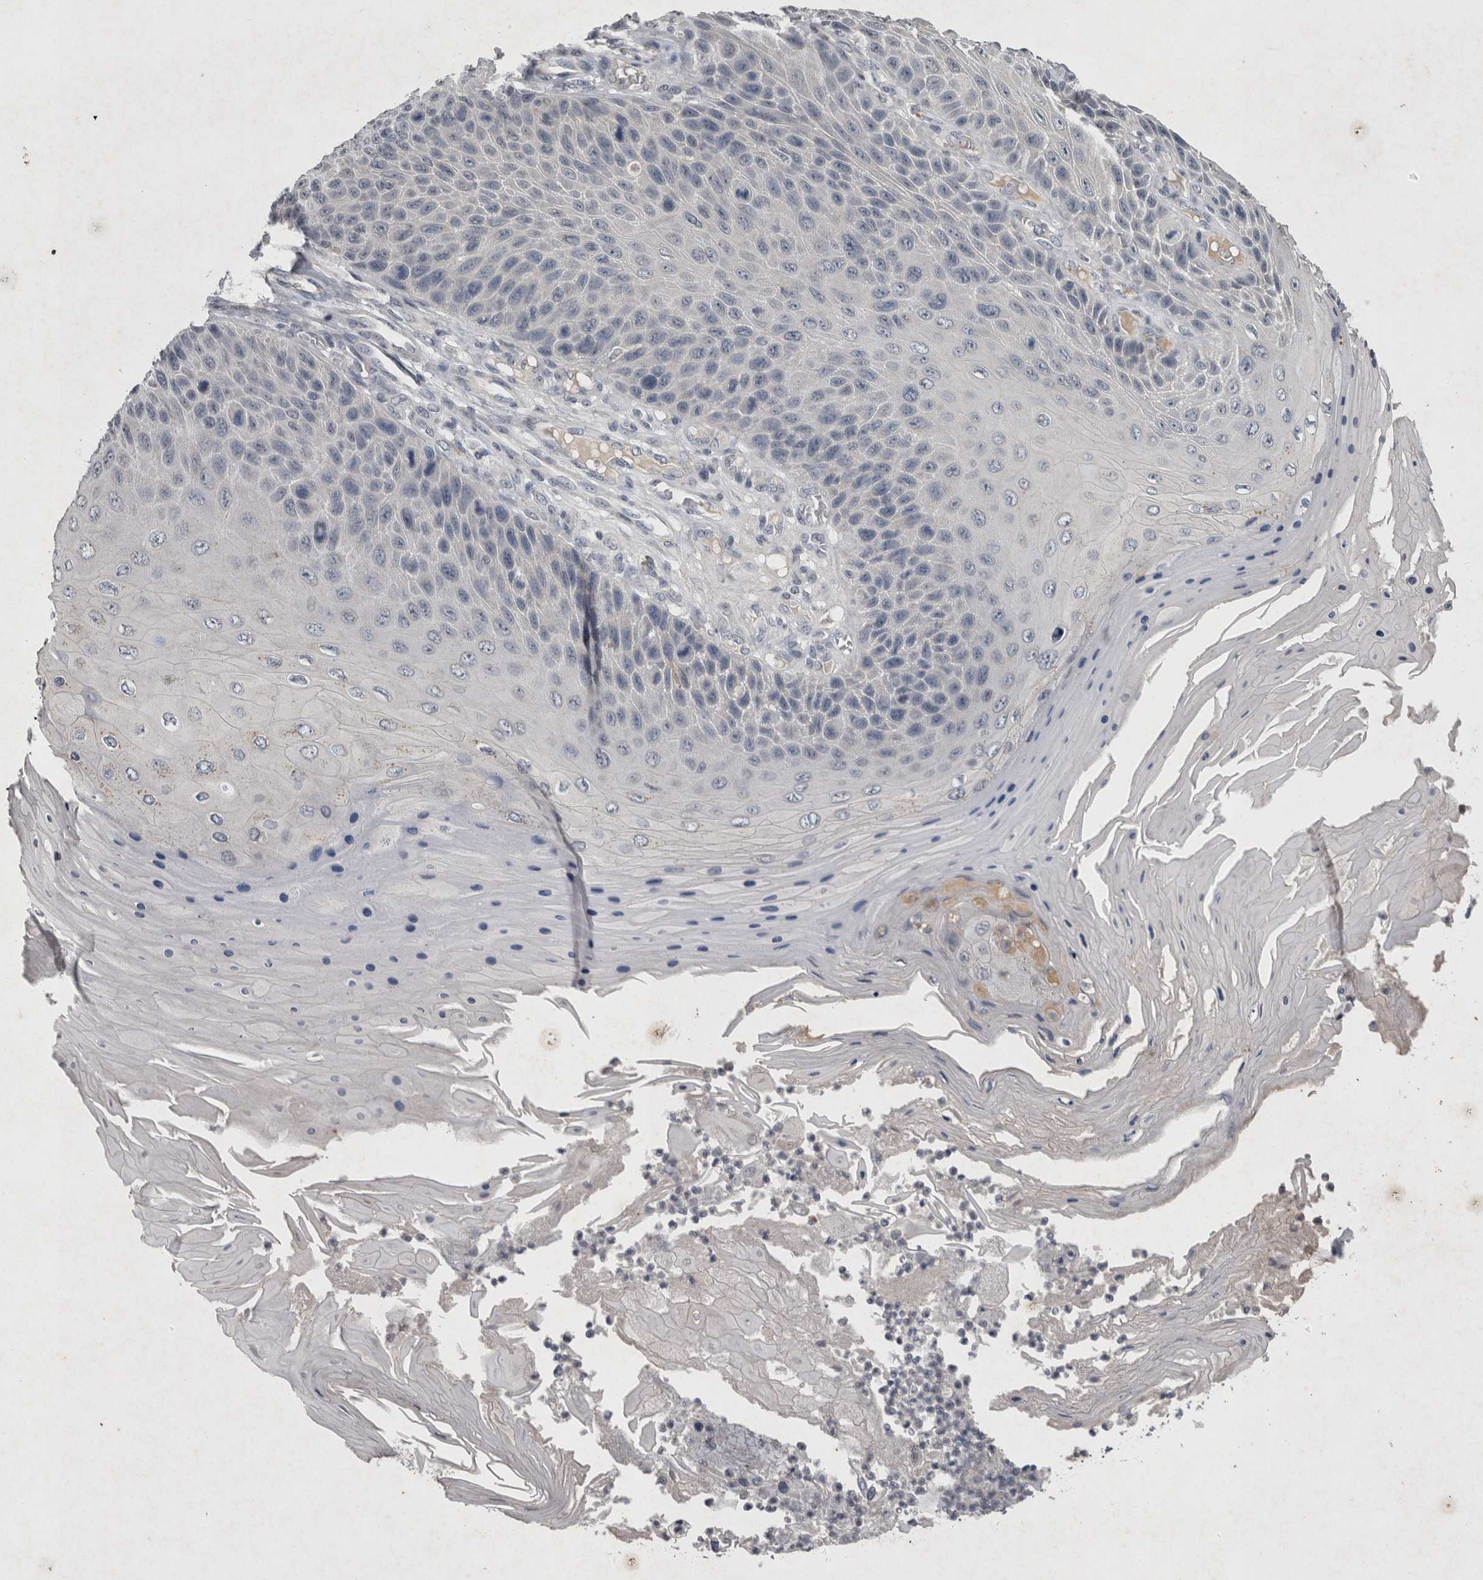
{"staining": {"intensity": "negative", "quantity": "none", "location": "none"}, "tissue": "skin cancer", "cell_type": "Tumor cells", "image_type": "cancer", "snomed": [{"axis": "morphology", "description": "Squamous cell carcinoma, NOS"}, {"axis": "topography", "description": "Skin"}], "caption": "This is a image of immunohistochemistry staining of skin cancer, which shows no positivity in tumor cells. The staining was performed using DAB to visualize the protein expression in brown, while the nuclei were stained in blue with hematoxylin (Magnification: 20x).", "gene": "WNT7A", "patient": {"sex": "female", "age": 88}}